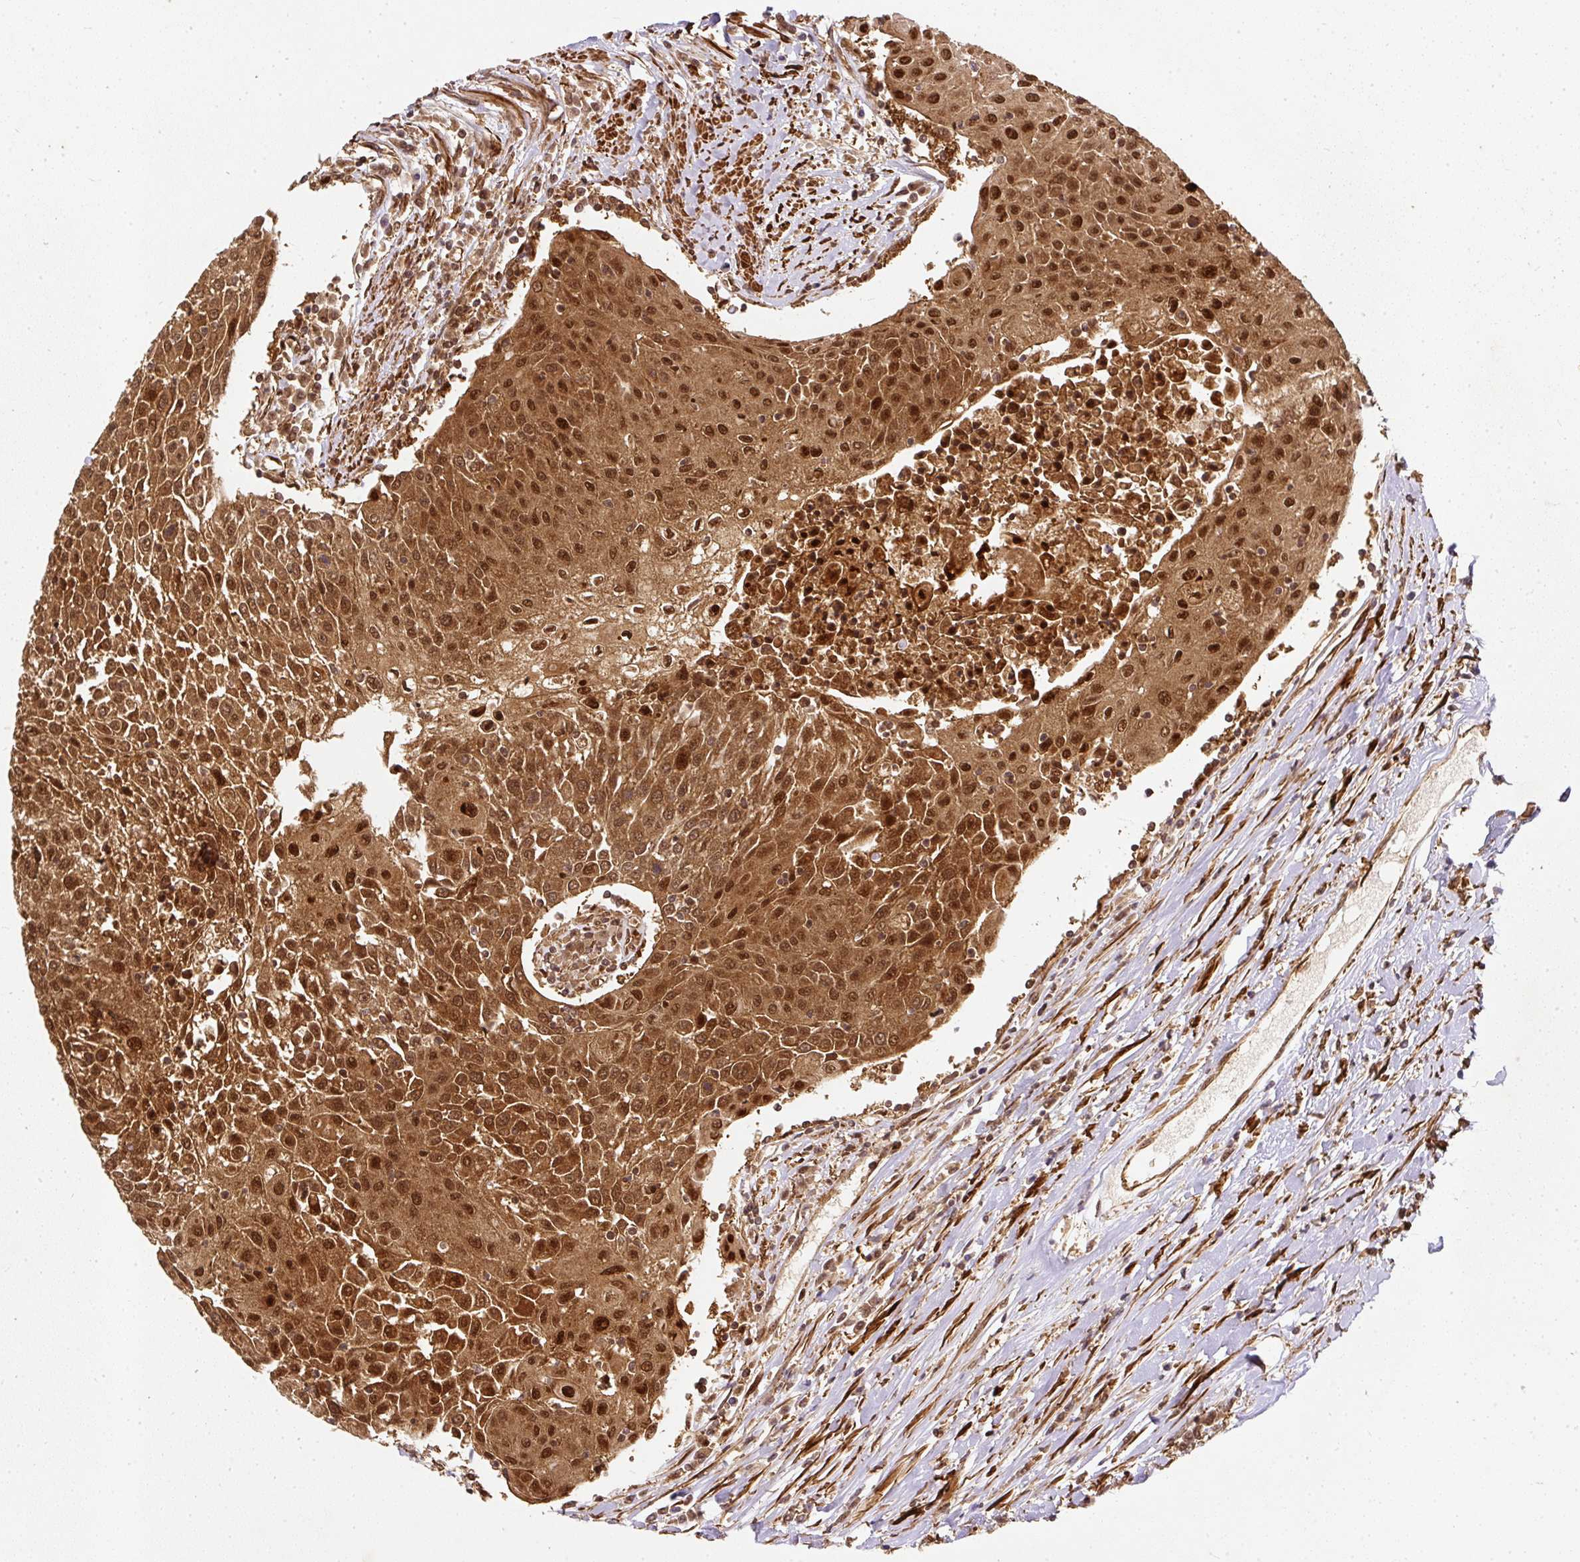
{"staining": {"intensity": "strong", "quantity": ">75%", "location": "cytoplasmic/membranous,nuclear"}, "tissue": "urothelial cancer", "cell_type": "Tumor cells", "image_type": "cancer", "snomed": [{"axis": "morphology", "description": "Urothelial carcinoma, High grade"}, {"axis": "topography", "description": "Urinary bladder"}], "caption": "Human urothelial carcinoma (high-grade) stained with a protein marker reveals strong staining in tumor cells.", "gene": "PSMD1", "patient": {"sex": "female", "age": 85}}